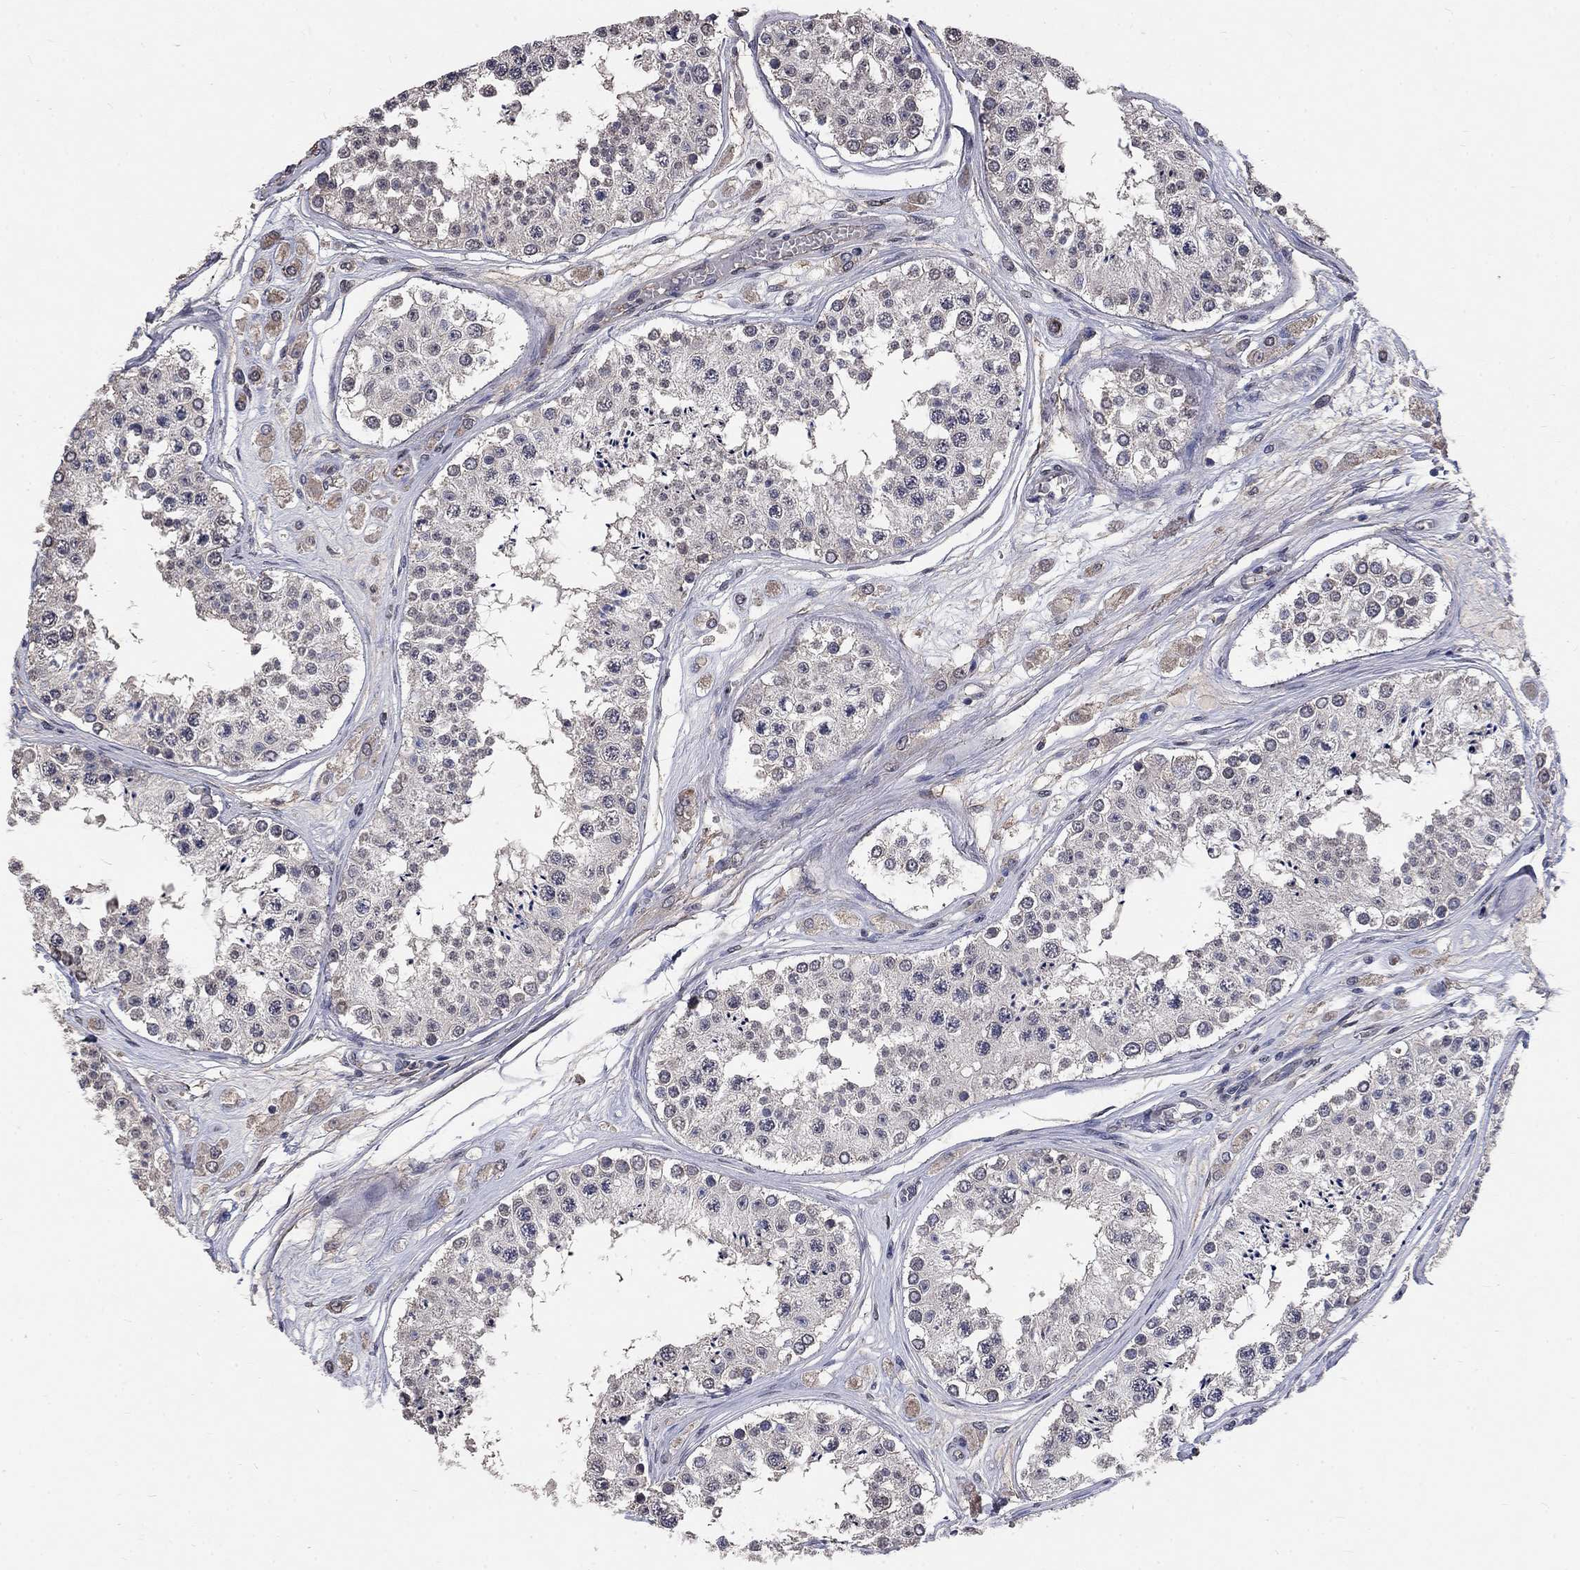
{"staining": {"intensity": "negative", "quantity": "none", "location": "none"}, "tissue": "testis", "cell_type": "Cells in seminiferous ducts", "image_type": "normal", "snomed": [{"axis": "morphology", "description": "Normal tissue, NOS"}, {"axis": "topography", "description": "Testis"}], "caption": "IHC histopathology image of normal human testis stained for a protein (brown), which demonstrates no expression in cells in seminiferous ducts. The staining is performed using DAB (3,3'-diaminobenzidine) brown chromogen with nuclei counter-stained in using hematoxylin.", "gene": "CHST5", "patient": {"sex": "male", "age": 25}}